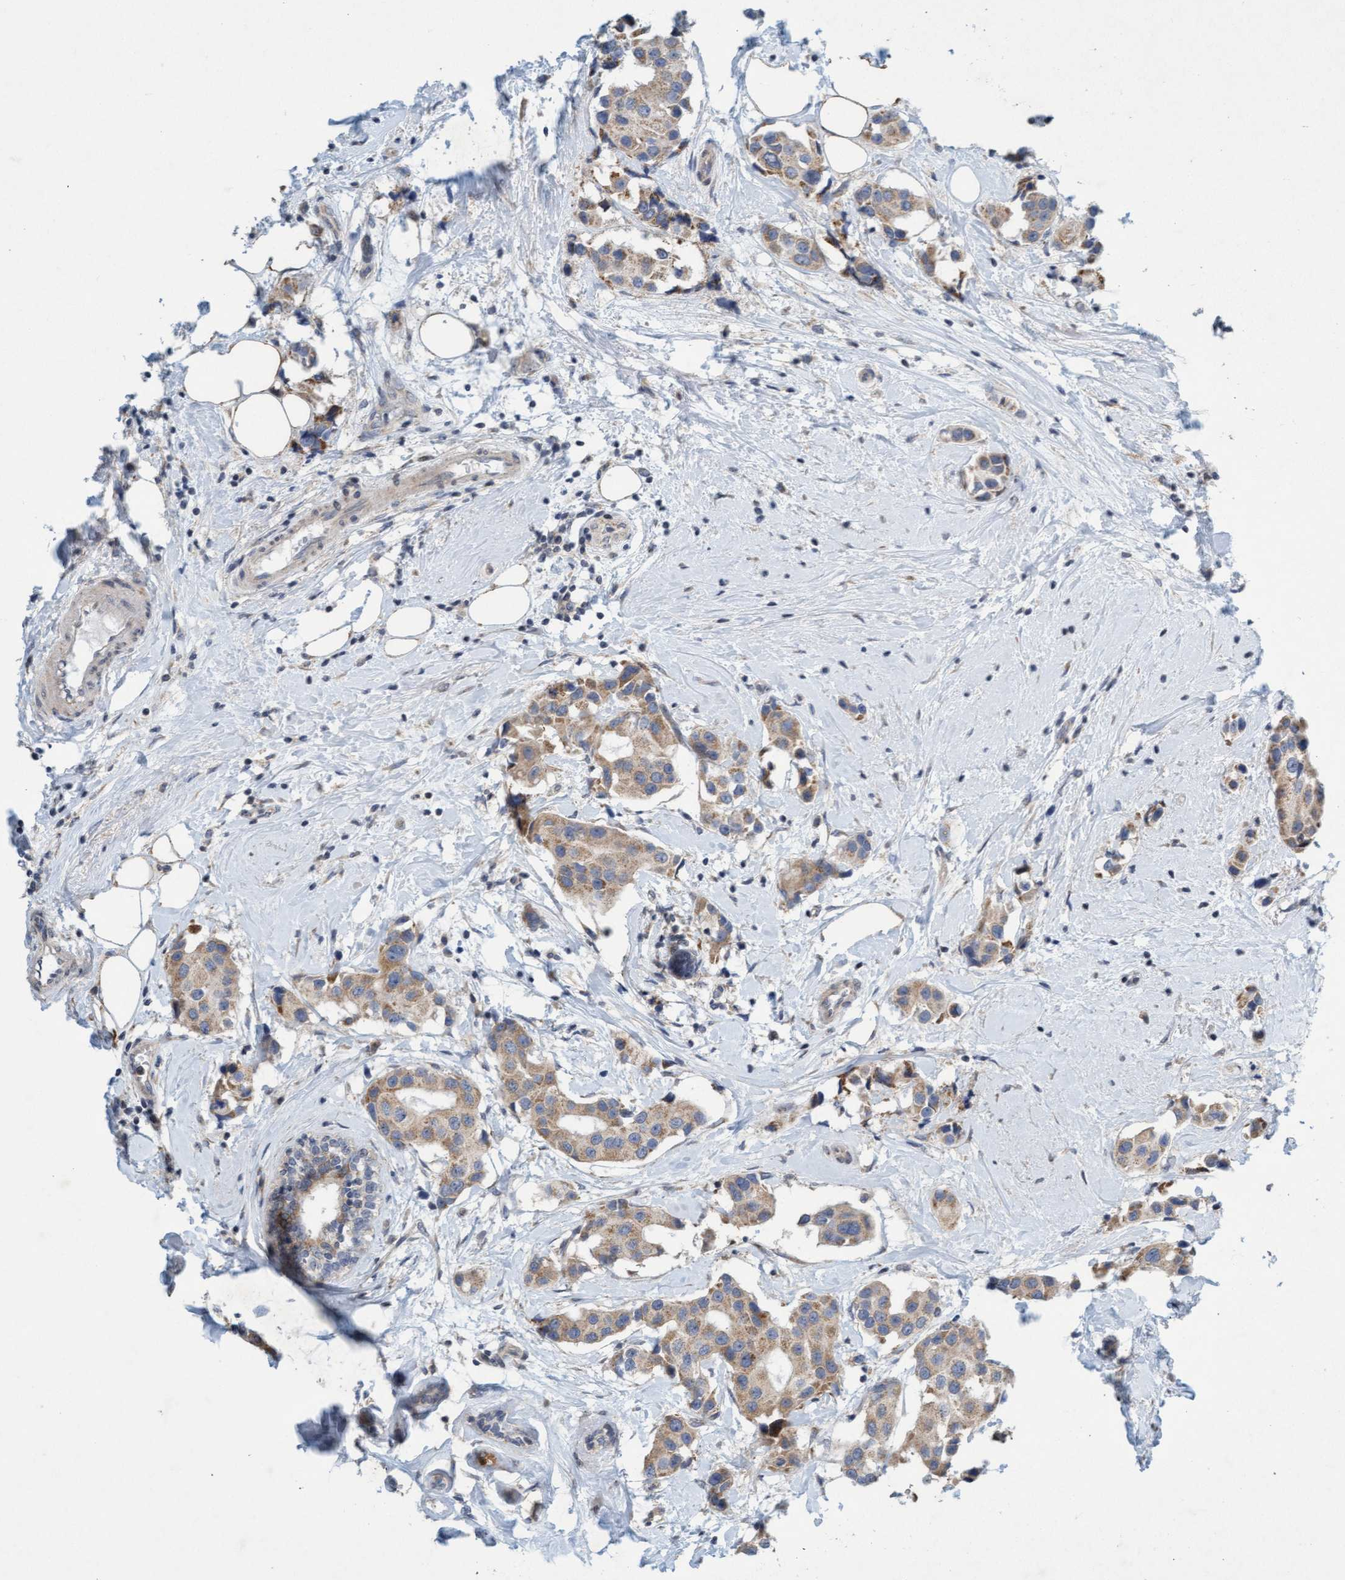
{"staining": {"intensity": "weak", "quantity": ">75%", "location": "cytoplasmic/membranous"}, "tissue": "breast cancer", "cell_type": "Tumor cells", "image_type": "cancer", "snomed": [{"axis": "morphology", "description": "Normal tissue, NOS"}, {"axis": "morphology", "description": "Duct carcinoma"}, {"axis": "topography", "description": "Breast"}], "caption": "Immunohistochemical staining of human infiltrating ductal carcinoma (breast) displays low levels of weak cytoplasmic/membranous staining in approximately >75% of tumor cells.", "gene": "DDHD2", "patient": {"sex": "female", "age": 39}}